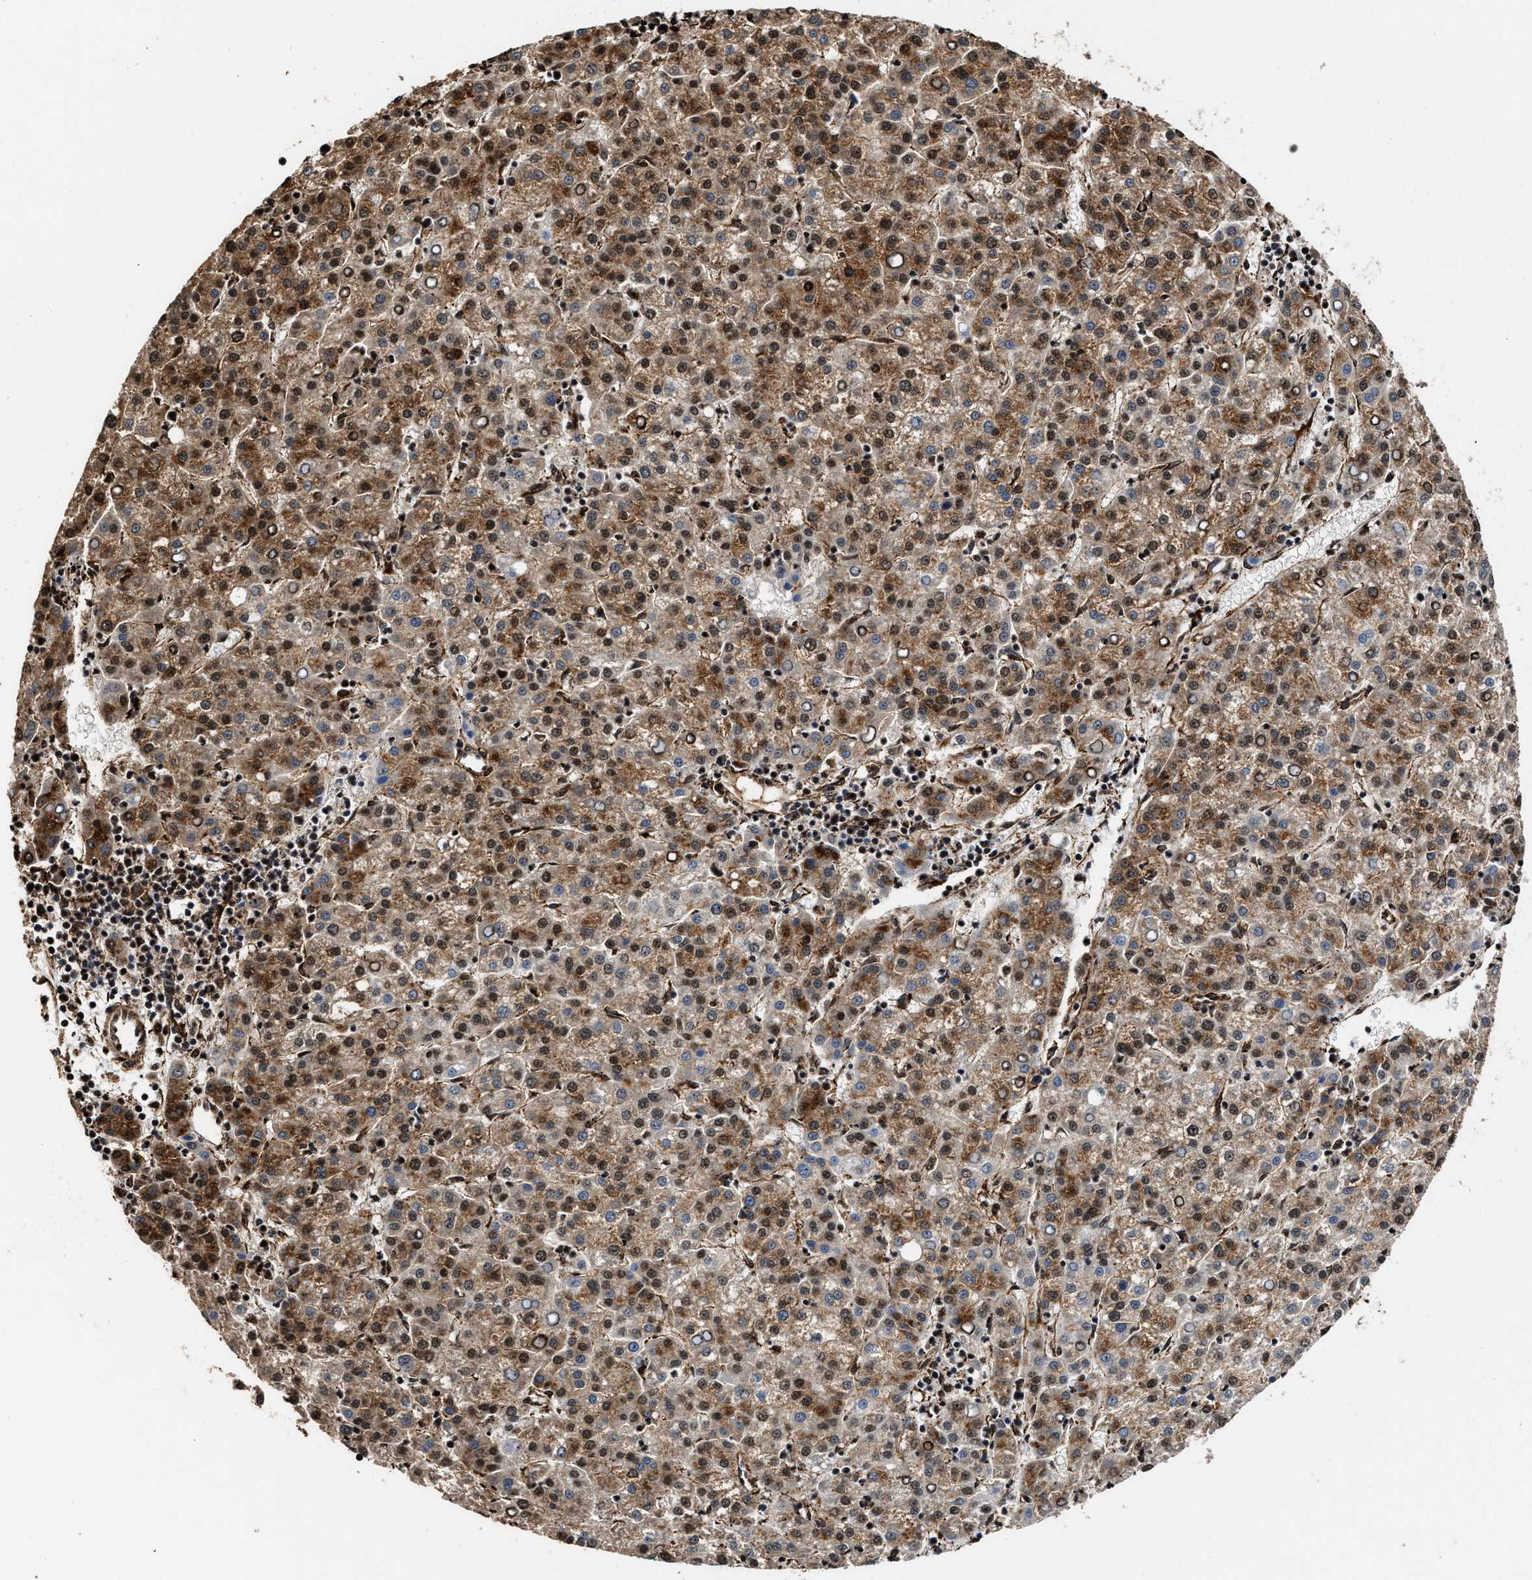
{"staining": {"intensity": "moderate", "quantity": ">75%", "location": "cytoplasmic/membranous,nuclear"}, "tissue": "liver cancer", "cell_type": "Tumor cells", "image_type": "cancer", "snomed": [{"axis": "morphology", "description": "Carcinoma, Hepatocellular, NOS"}, {"axis": "topography", "description": "Liver"}], "caption": "Moderate cytoplasmic/membranous and nuclear positivity is seen in approximately >75% of tumor cells in liver cancer. (DAB = brown stain, brightfield microscopy at high magnification).", "gene": "SEPTIN2", "patient": {"sex": "female", "age": 58}}